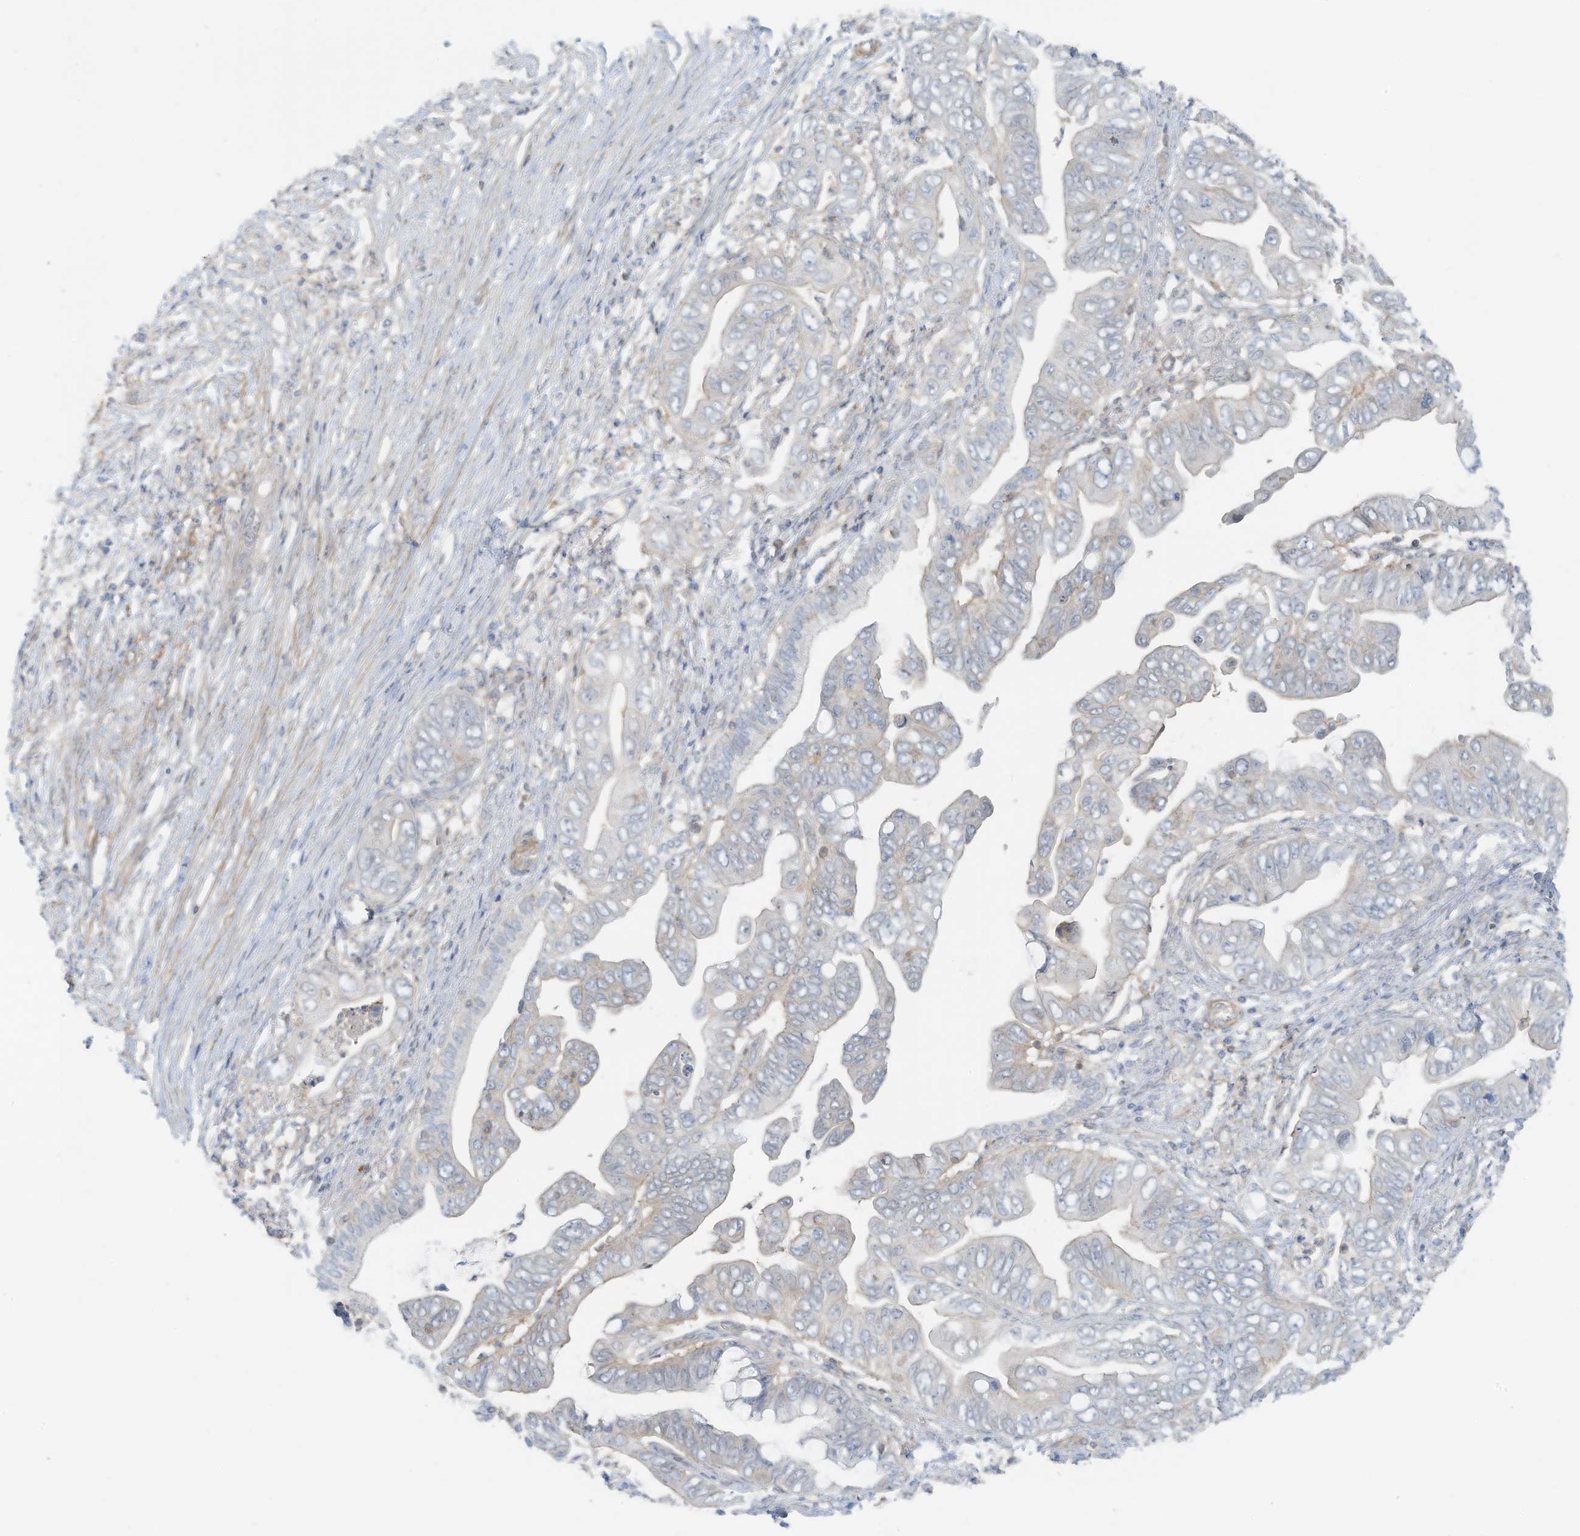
{"staining": {"intensity": "negative", "quantity": "none", "location": "none"}, "tissue": "pancreatic cancer", "cell_type": "Tumor cells", "image_type": "cancer", "snomed": [{"axis": "morphology", "description": "Adenocarcinoma, NOS"}, {"axis": "topography", "description": "Pancreas"}], "caption": "A photomicrograph of pancreatic cancer stained for a protein reveals no brown staining in tumor cells. The staining was performed using DAB to visualize the protein expression in brown, while the nuclei were stained in blue with hematoxylin (Magnification: 20x).", "gene": "ZNF846", "patient": {"sex": "male", "age": 75}}